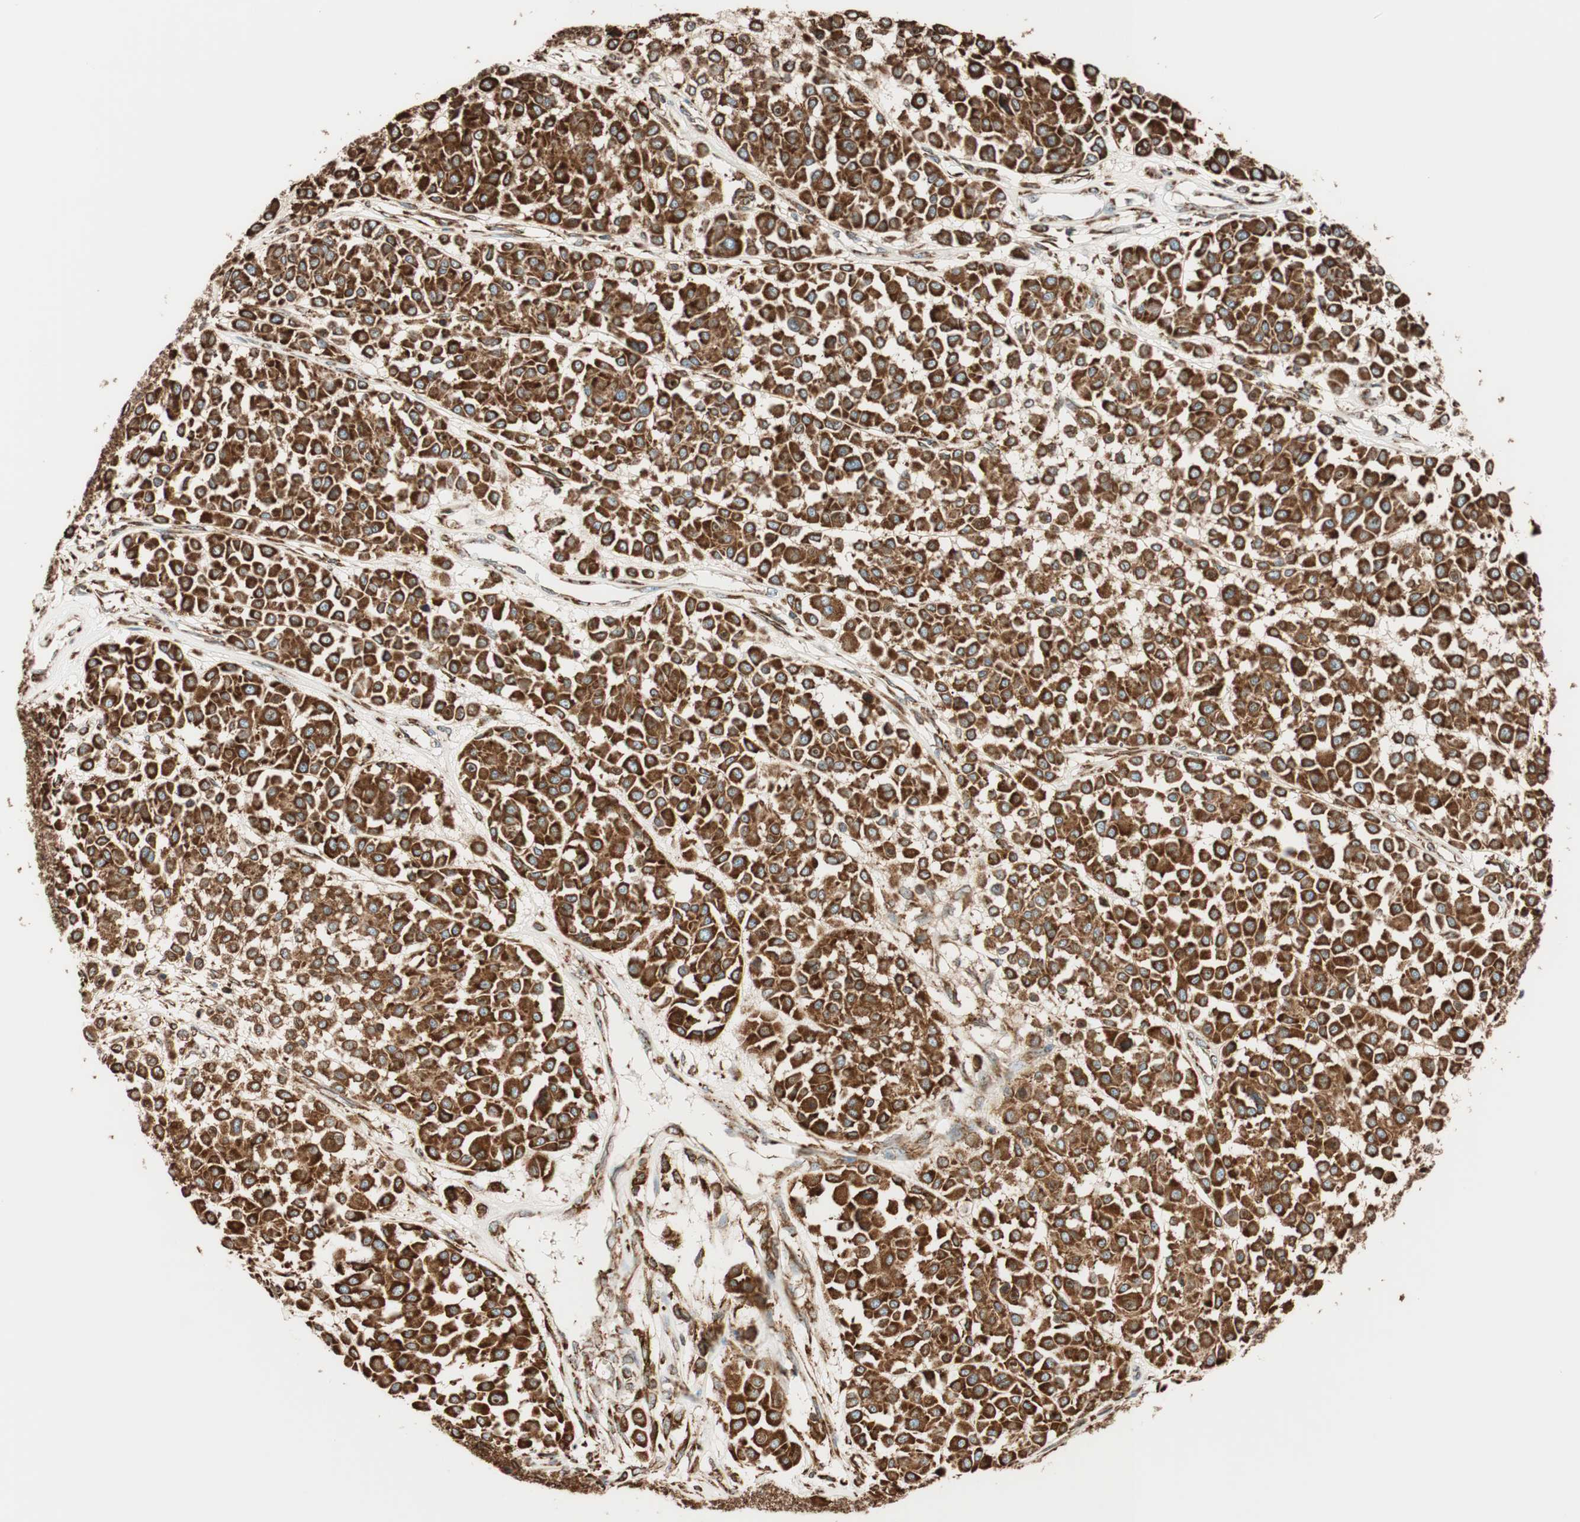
{"staining": {"intensity": "strong", "quantity": ">75%", "location": "cytoplasmic/membranous"}, "tissue": "melanoma", "cell_type": "Tumor cells", "image_type": "cancer", "snomed": [{"axis": "morphology", "description": "Malignant melanoma, Metastatic site"}, {"axis": "topography", "description": "Soft tissue"}], "caption": "Malignant melanoma (metastatic site) was stained to show a protein in brown. There is high levels of strong cytoplasmic/membranous expression in approximately >75% of tumor cells. Using DAB (3,3'-diaminobenzidine) (brown) and hematoxylin (blue) stains, captured at high magnification using brightfield microscopy.", "gene": "PRKCSH", "patient": {"sex": "male", "age": 41}}